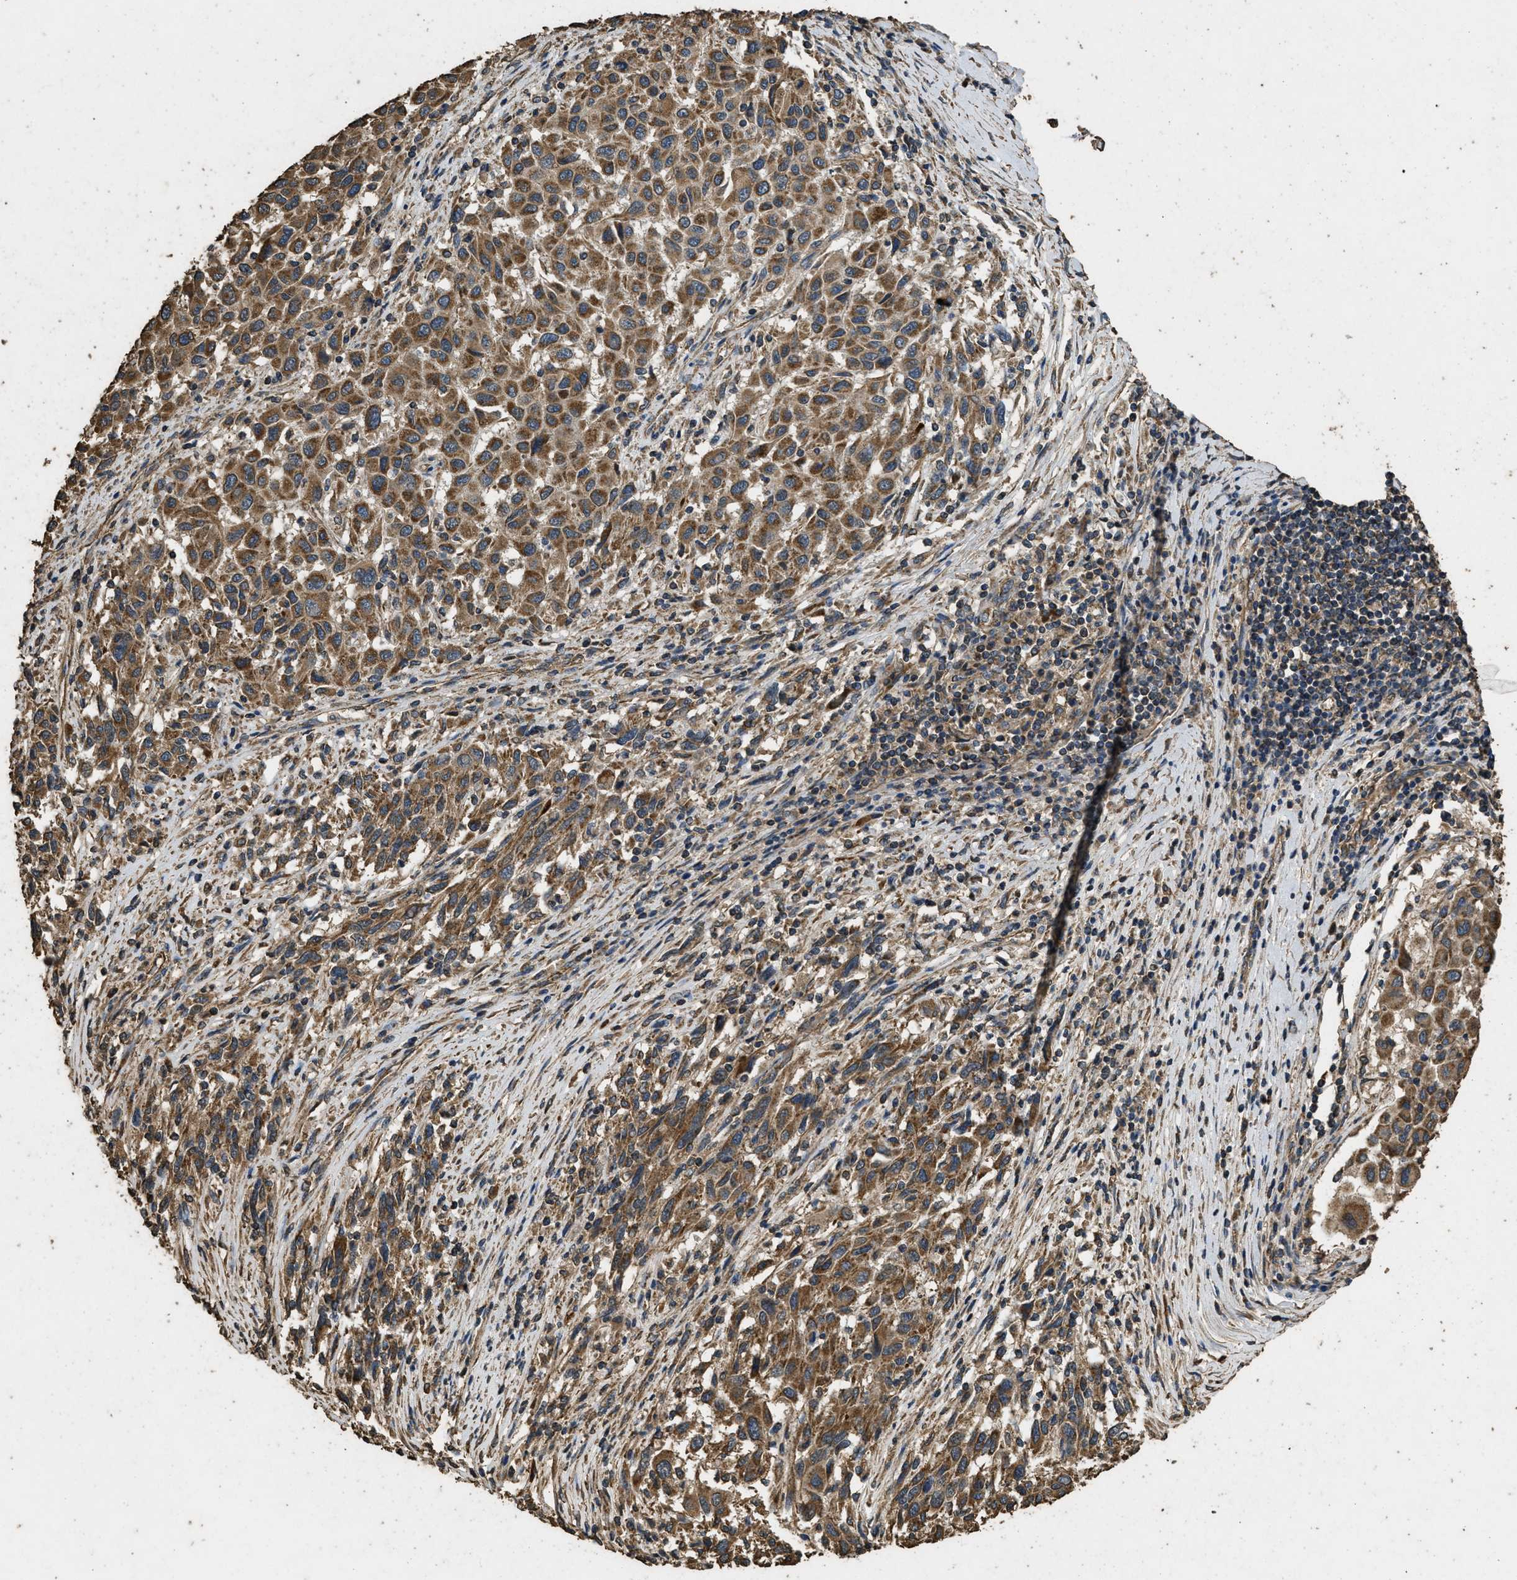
{"staining": {"intensity": "moderate", "quantity": ">75%", "location": "cytoplasmic/membranous"}, "tissue": "melanoma", "cell_type": "Tumor cells", "image_type": "cancer", "snomed": [{"axis": "morphology", "description": "Malignant melanoma, Metastatic site"}, {"axis": "topography", "description": "Lymph node"}], "caption": "Malignant melanoma (metastatic site) stained for a protein (brown) exhibits moderate cytoplasmic/membranous positive positivity in approximately >75% of tumor cells.", "gene": "CYRIA", "patient": {"sex": "male", "age": 61}}